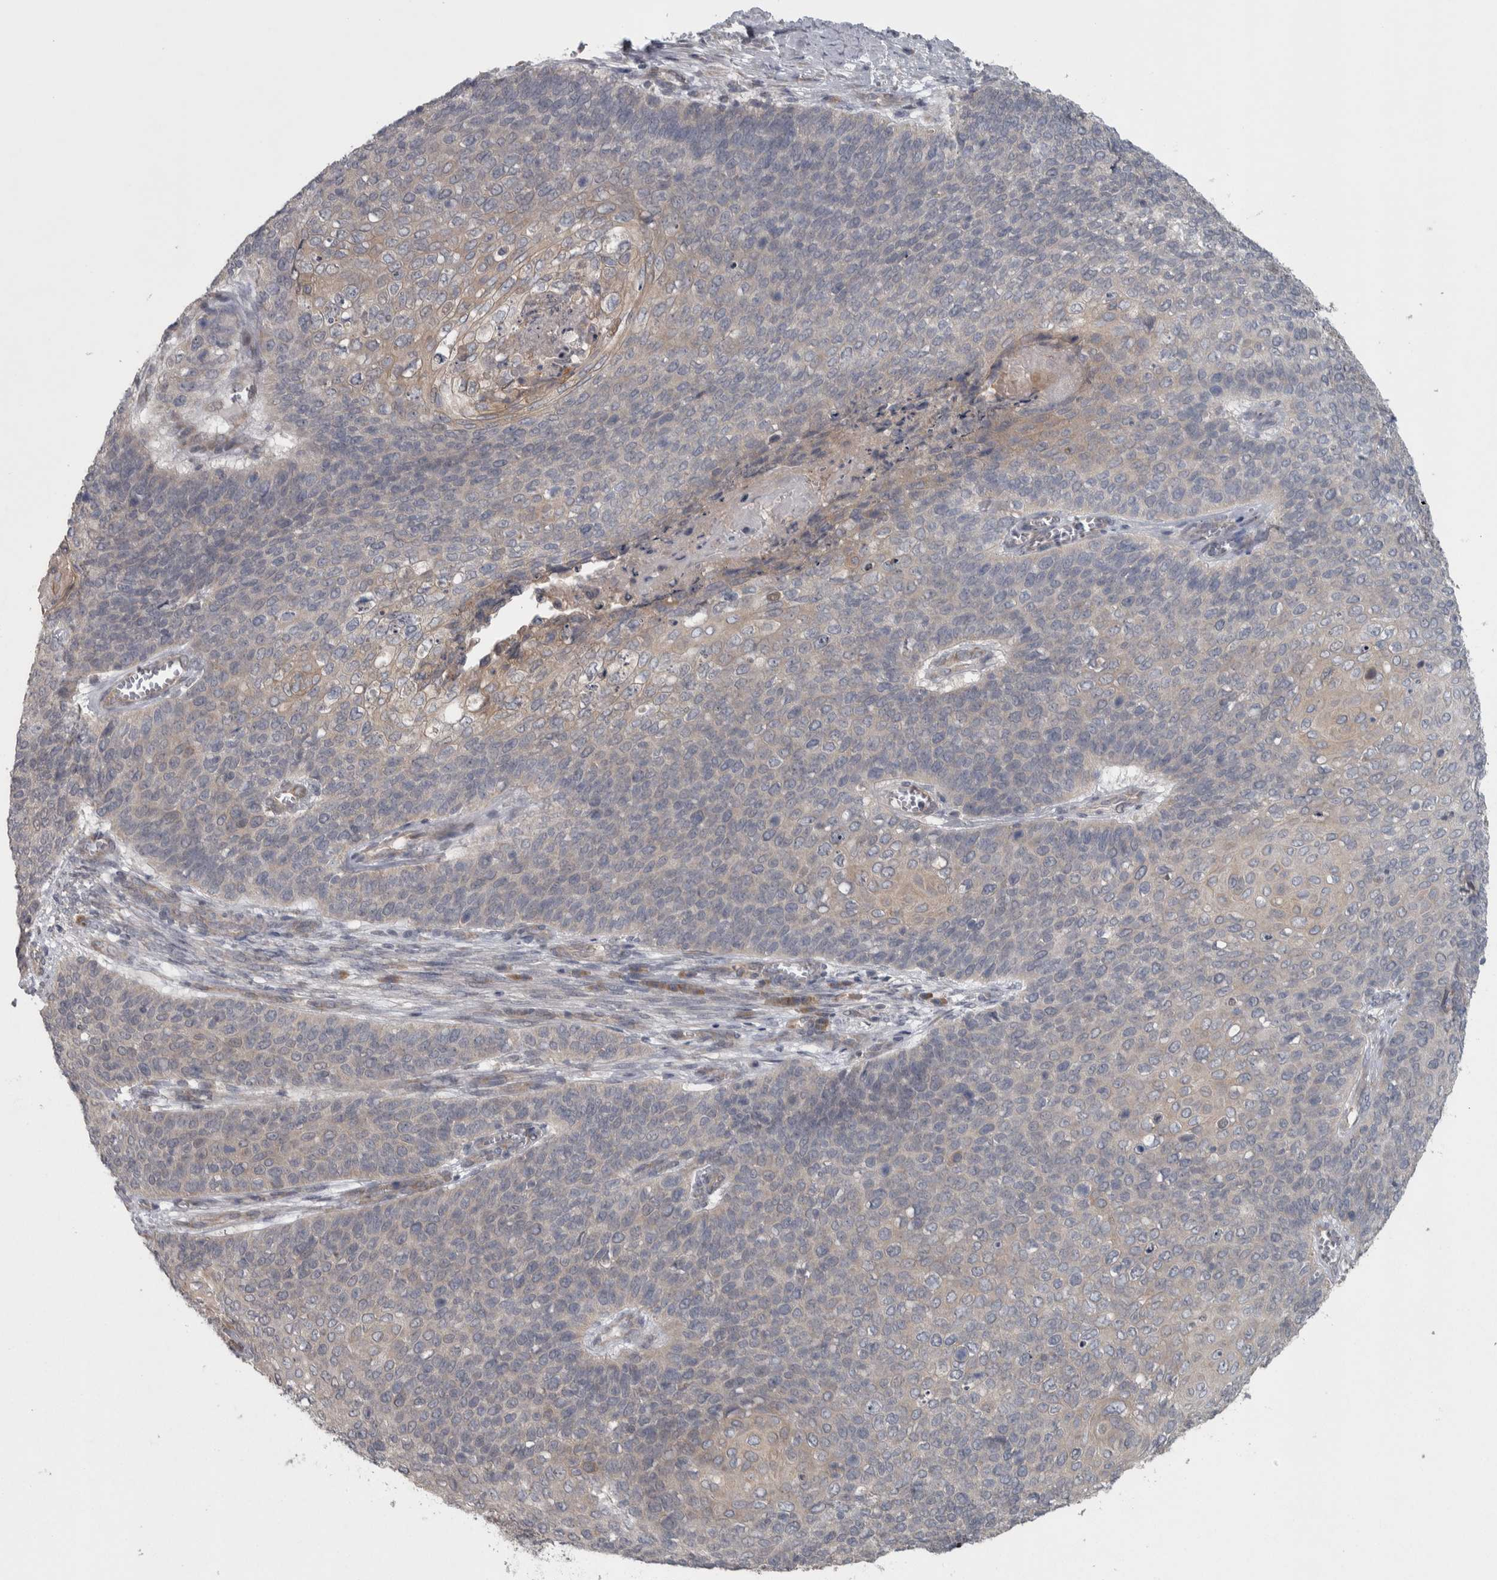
{"staining": {"intensity": "weak", "quantity": "25%-75%", "location": "cytoplasmic/membranous"}, "tissue": "cervical cancer", "cell_type": "Tumor cells", "image_type": "cancer", "snomed": [{"axis": "morphology", "description": "Squamous cell carcinoma, NOS"}, {"axis": "topography", "description": "Cervix"}], "caption": "An image of cervical squamous cell carcinoma stained for a protein exhibits weak cytoplasmic/membranous brown staining in tumor cells.", "gene": "SRP68", "patient": {"sex": "female", "age": 39}}